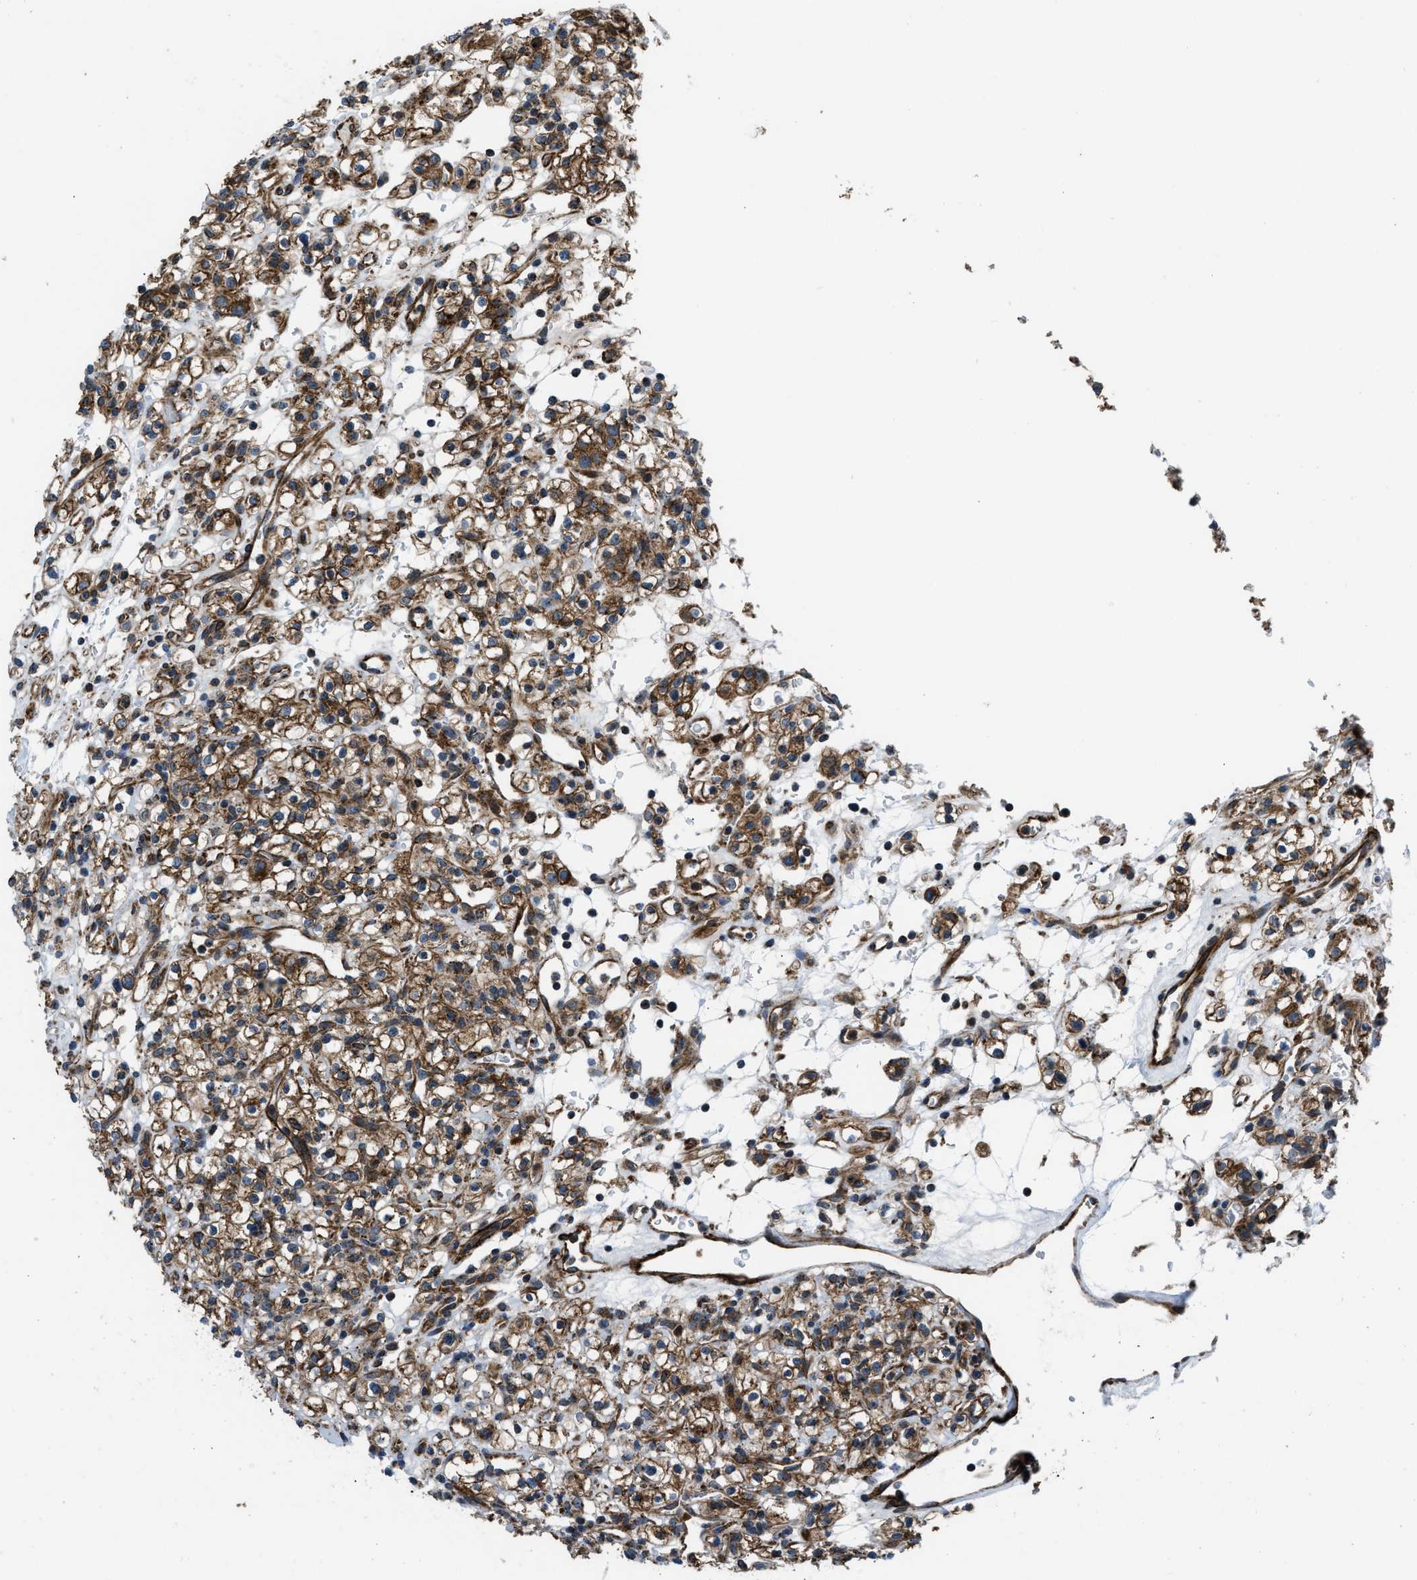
{"staining": {"intensity": "strong", "quantity": ">75%", "location": "cytoplasmic/membranous"}, "tissue": "renal cancer", "cell_type": "Tumor cells", "image_type": "cancer", "snomed": [{"axis": "morphology", "description": "Normal tissue, NOS"}, {"axis": "morphology", "description": "Adenocarcinoma, NOS"}, {"axis": "topography", "description": "Kidney"}], "caption": "Human renal cancer (adenocarcinoma) stained with a brown dye shows strong cytoplasmic/membranous positive expression in about >75% of tumor cells.", "gene": "GSDME", "patient": {"sex": "female", "age": 72}}